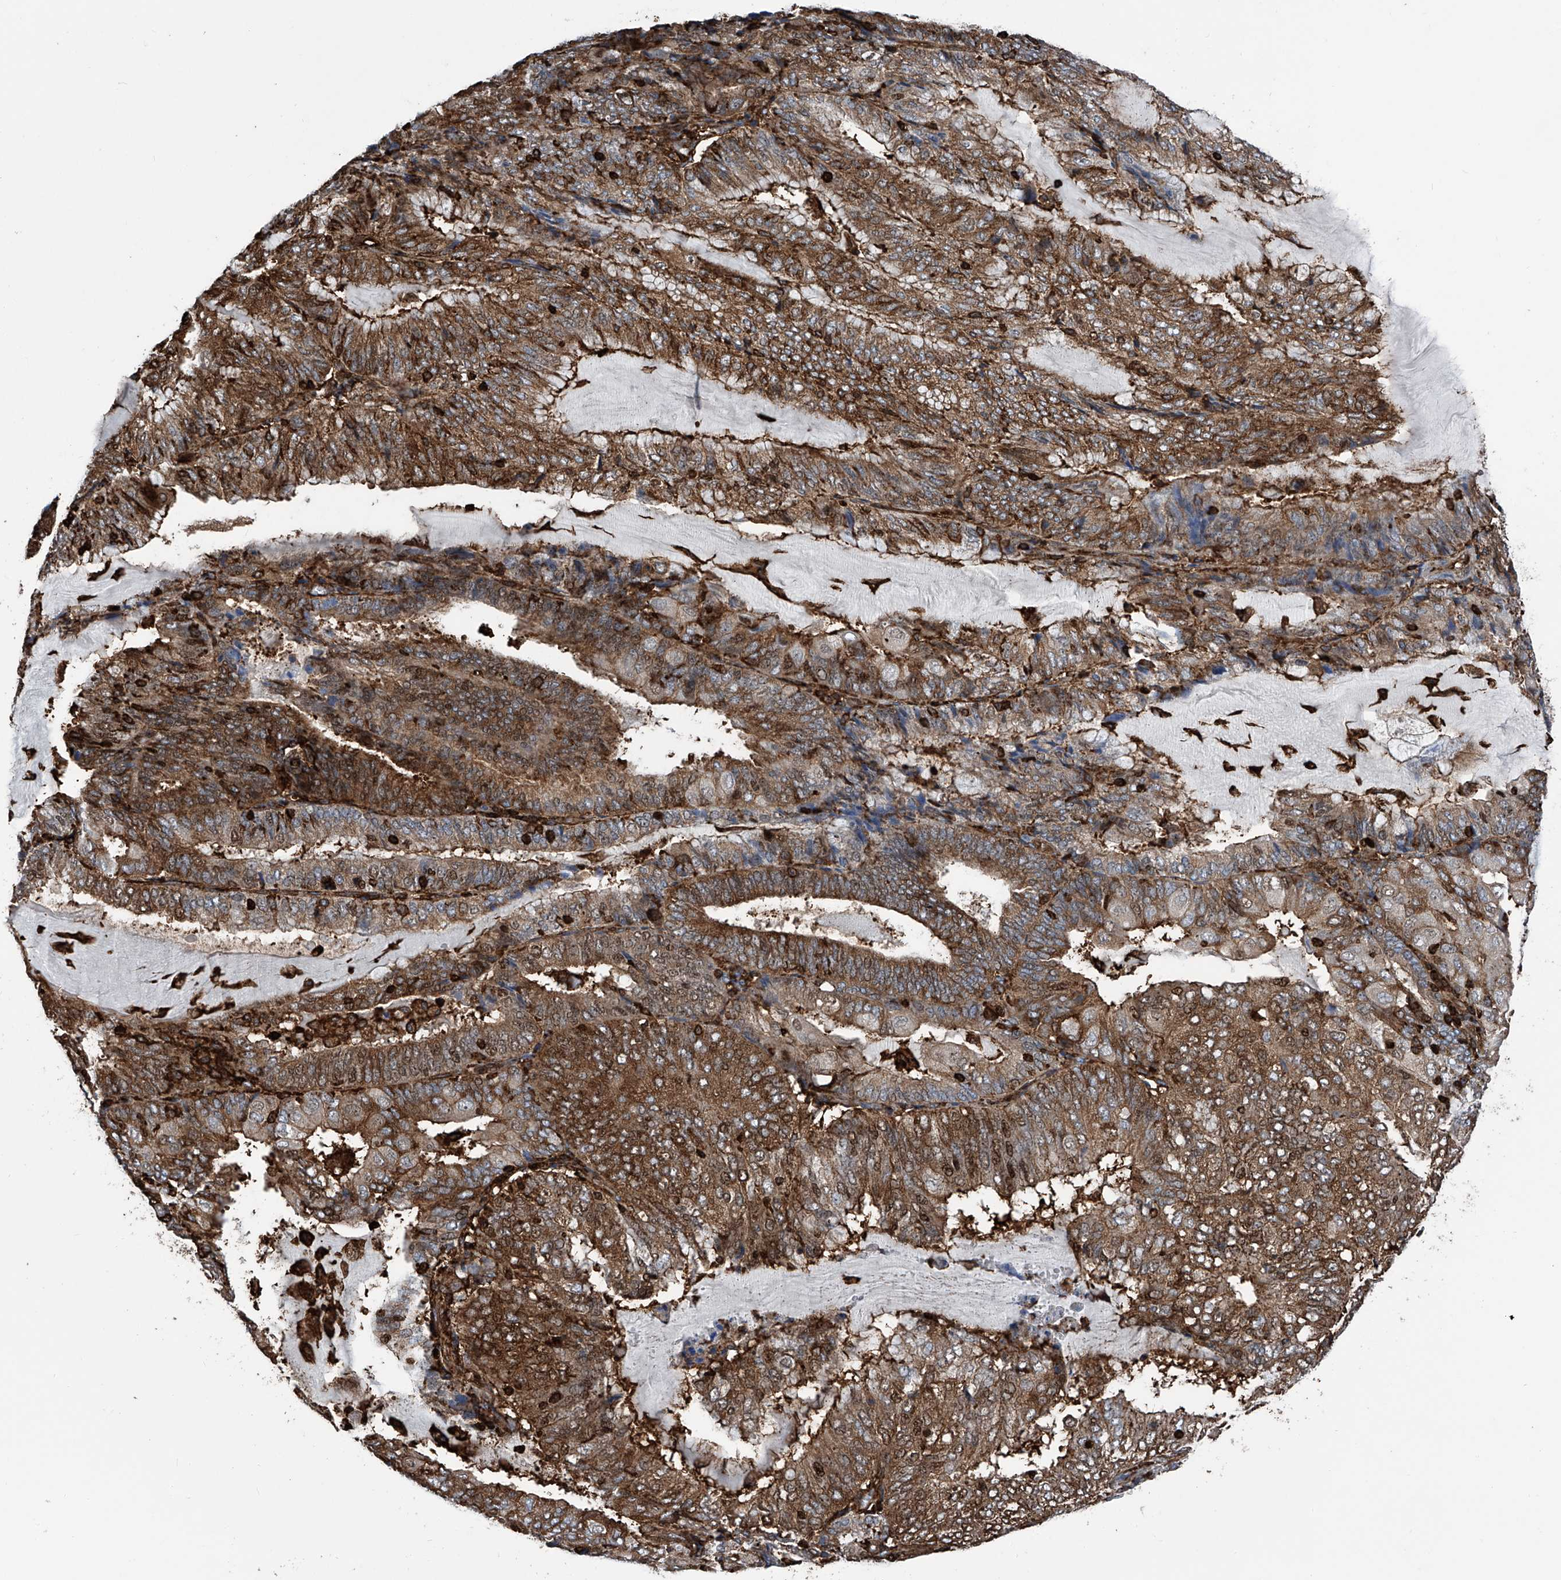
{"staining": {"intensity": "moderate", "quantity": ">75%", "location": "cytoplasmic/membranous"}, "tissue": "endometrial cancer", "cell_type": "Tumor cells", "image_type": "cancer", "snomed": [{"axis": "morphology", "description": "Adenocarcinoma, NOS"}, {"axis": "topography", "description": "Endometrium"}], "caption": "Protein expression analysis of endometrial cancer displays moderate cytoplasmic/membranous expression in about >75% of tumor cells.", "gene": "ZNF484", "patient": {"sex": "female", "age": 81}}